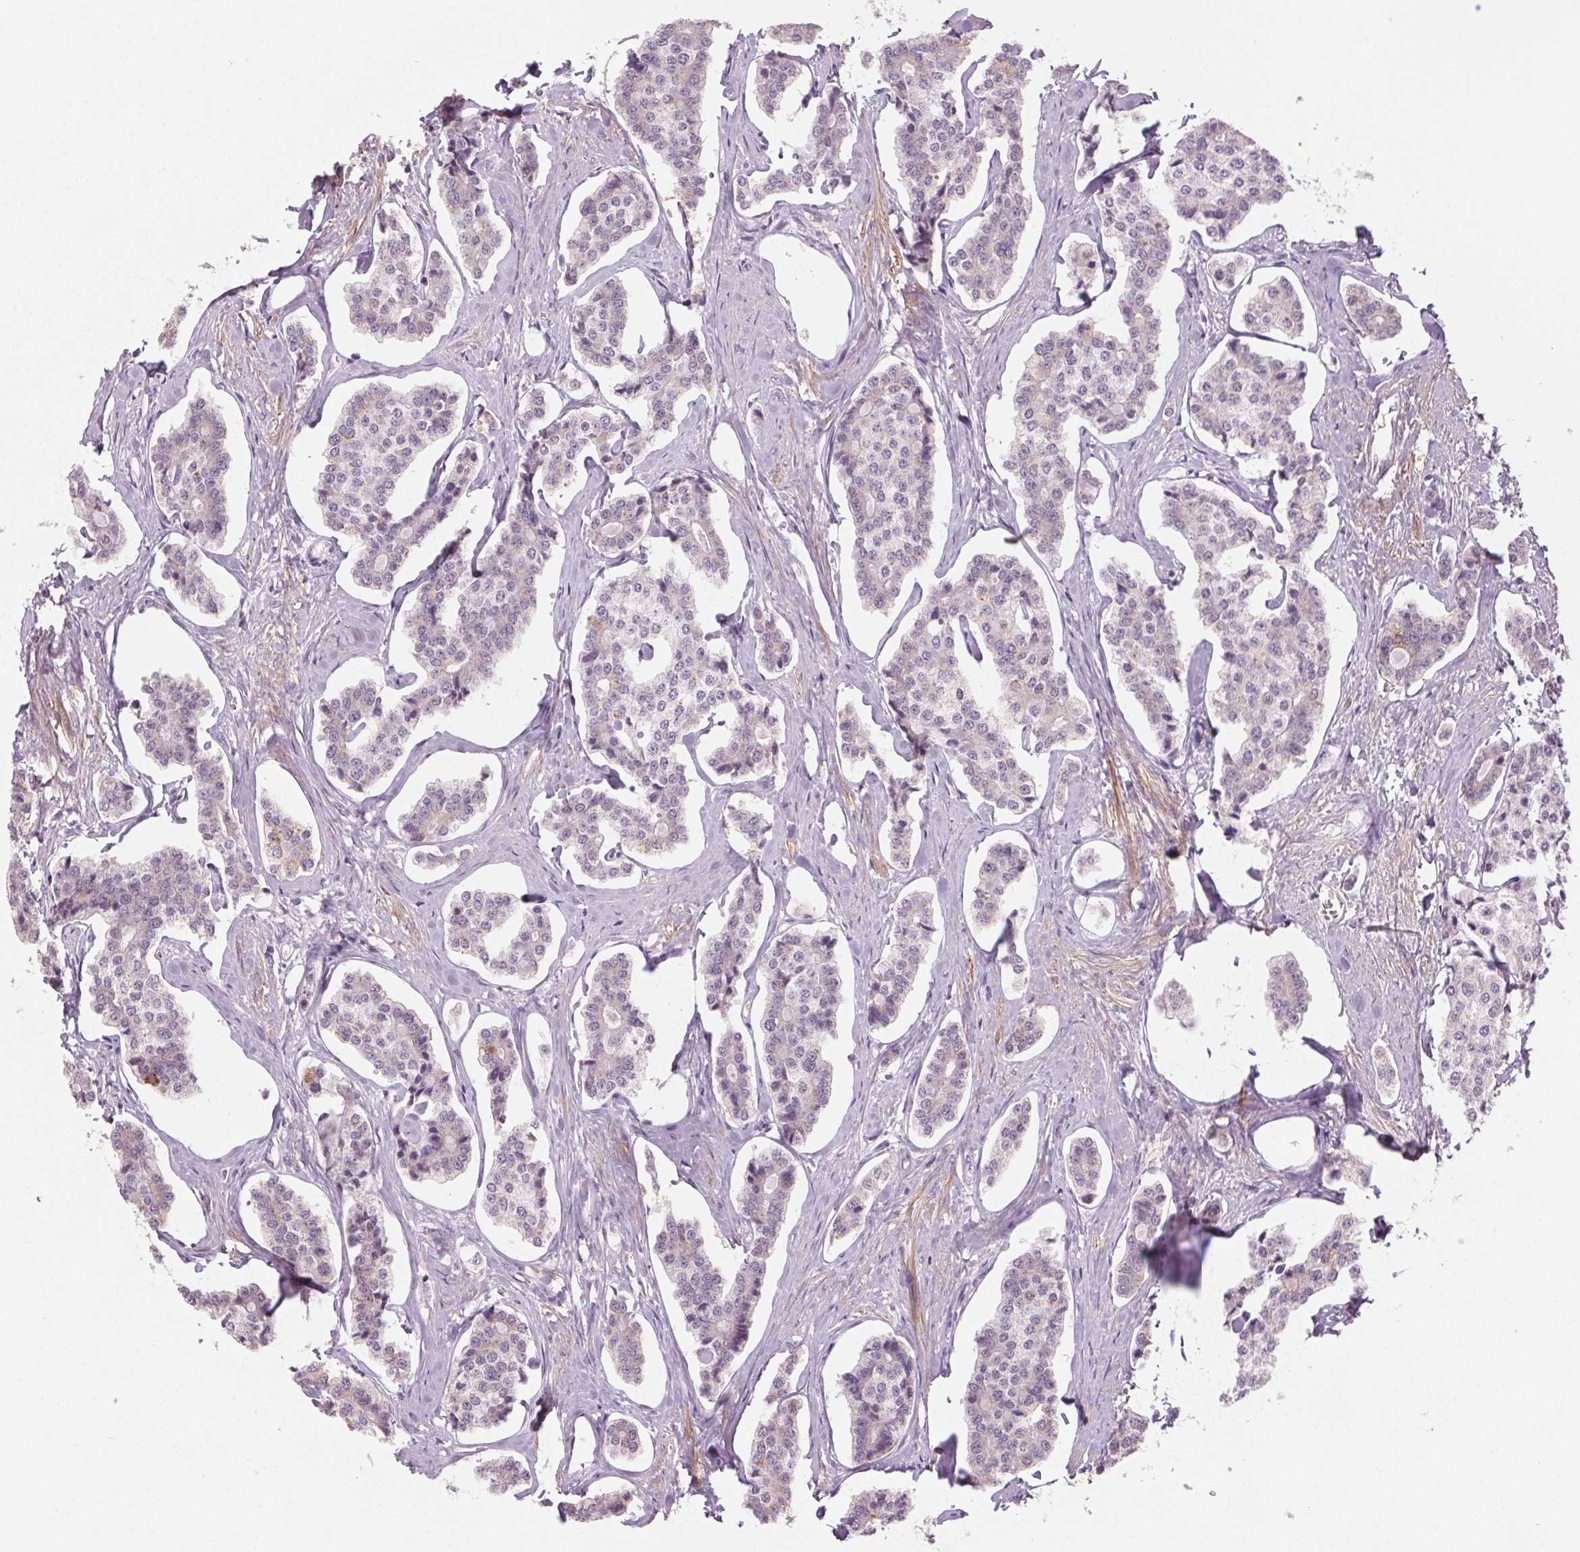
{"staining": {"intensity": "weak", "quantity": "<25%", "location": "cytoplasmic/membranous"}, "tissue": "carcinoid", "cell_type": "Tumor cells", "image_type": "cancer", "snomed": [{"axis": "morphology", "description": "Carcinoid, malignant, NOS"}, {"axis": "topography", "description": "Small intestine"}], "caption": "The micrograph exhibits no significant staining in tumor cells of carcinoid (malignant).", "gene": "HHLA2", "patient": {"sex": "female", "age": 65}}